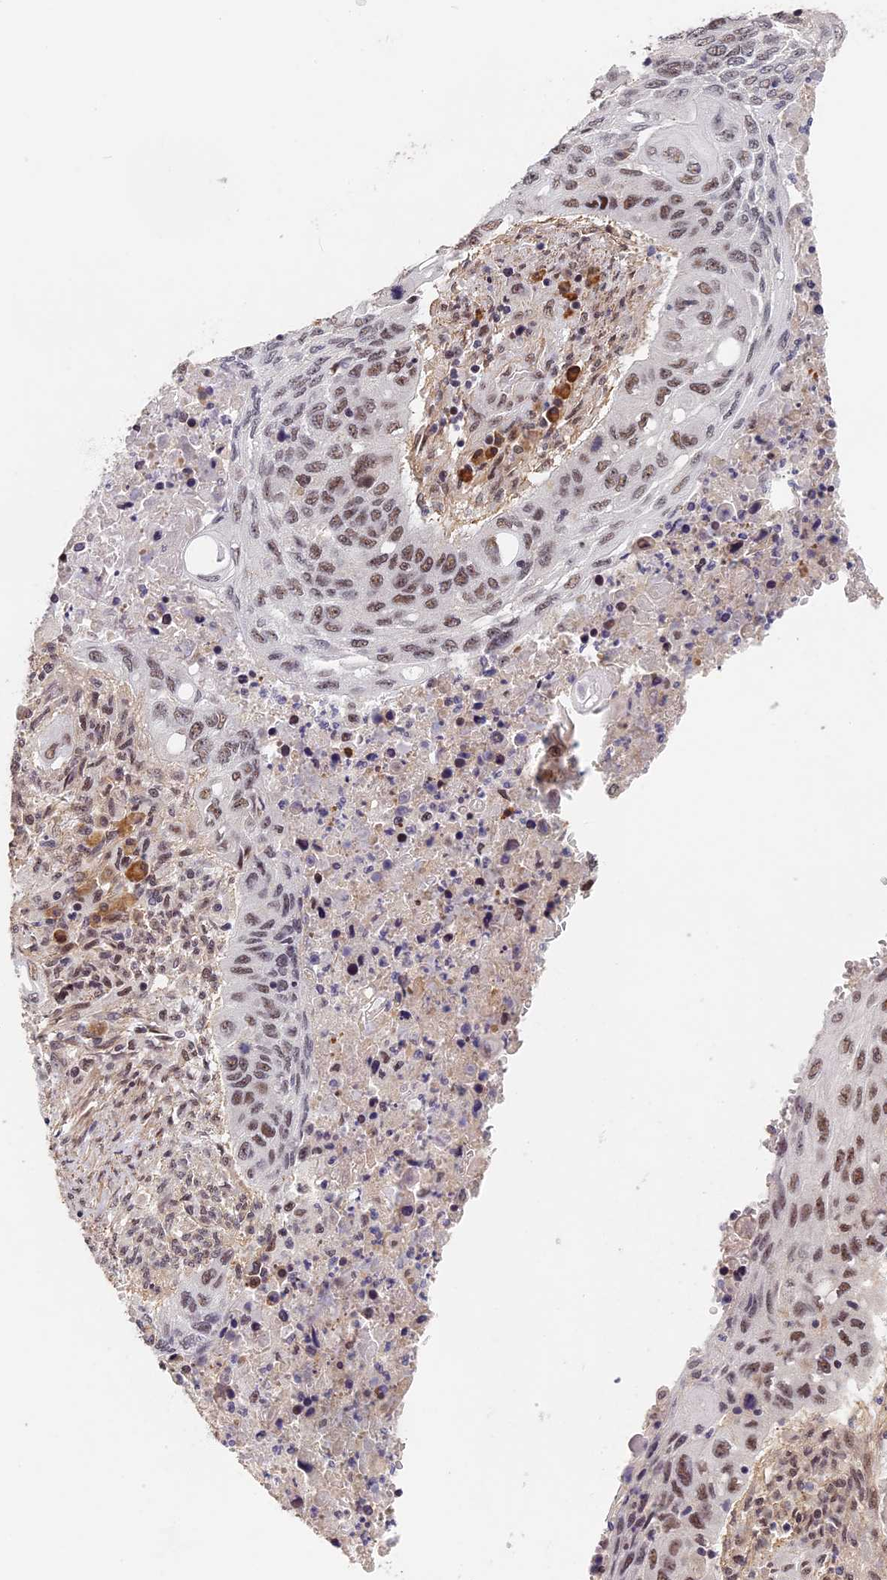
{"staining": {"intensity": "moderate", "quantity": ">75%", "location": "nuclear"}, "tissue": "lung cancer", "cell_type": "Tumor cells", "image_type": "cancer", "snomed": [{"axis": "morphology", "description": "Squamous cell carcinoma, NOS"}, {"axis": "topography", "description": "Lung"}], "caption": "Lung cancer (squamous cell carcinoma) was stained to show a protein in brown. There is medium levels of moderate nuclear staining in about >75% of tumor cells. (DAB (3,3'-diaminobenzidine) IHC with brightfield microscopy, high magnification).", "gene": "MORF4L1", "patient": {"sex": "female", "age": 63}}